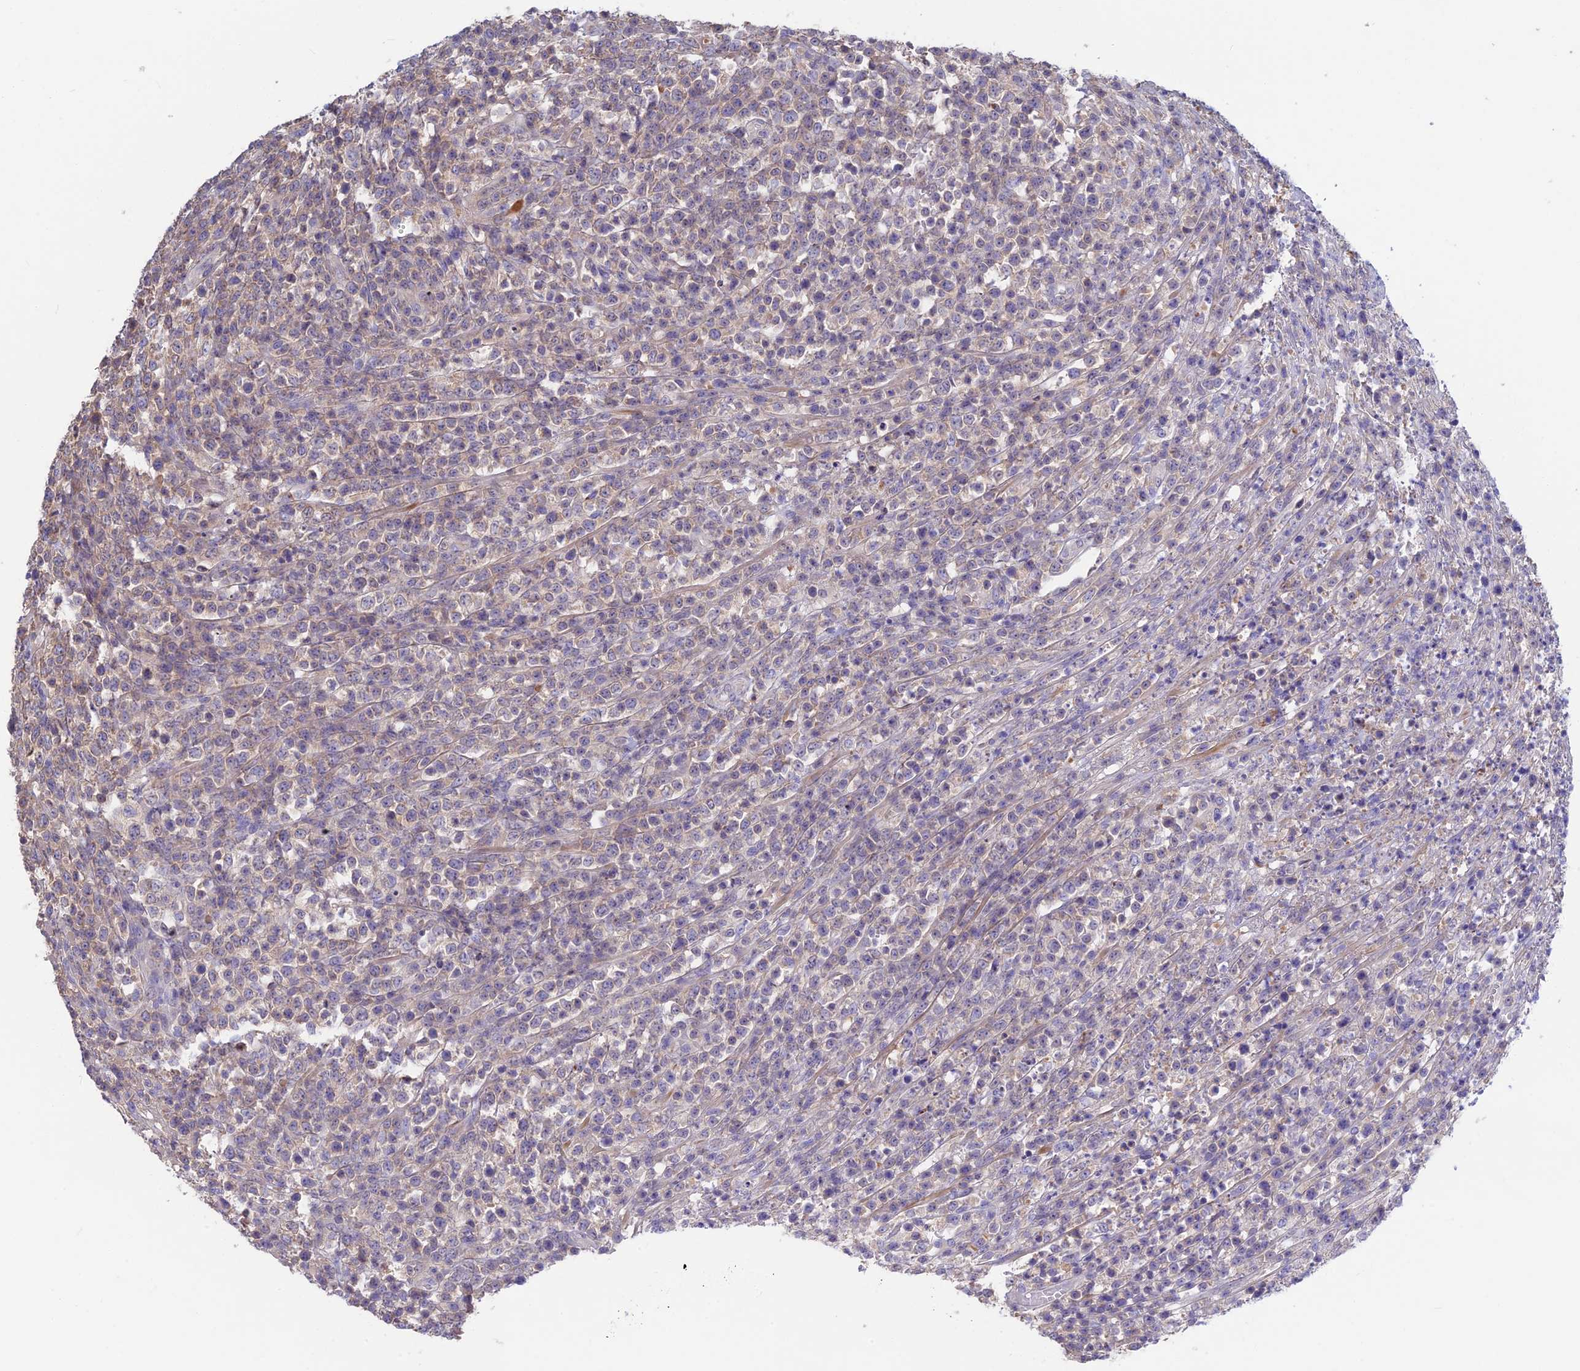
{"staining": {"intensity": "weak", "quantity": "<25%", "location": "cytoplasmic/membranous"}, "tissue": "lymphoma", "cell_type": "Tumor cells", "image_type": "cancer", "snomed": [{"axis": "morphology", "description": "Malignant lymphoma, non-Hodgkin's type, High grade"}, {"axis": "topography", "description": "Colon"}], "caption": "Tumor cells are negative for protein expression in human high-grade malignant lymphoma, non-Hodgkin's type. (Brightfield microscopy of DAB immunohistochemistry (IHC) at high magnification).", "gene": "SNAP91", "patient": {"sex": "female", "age": 53}}